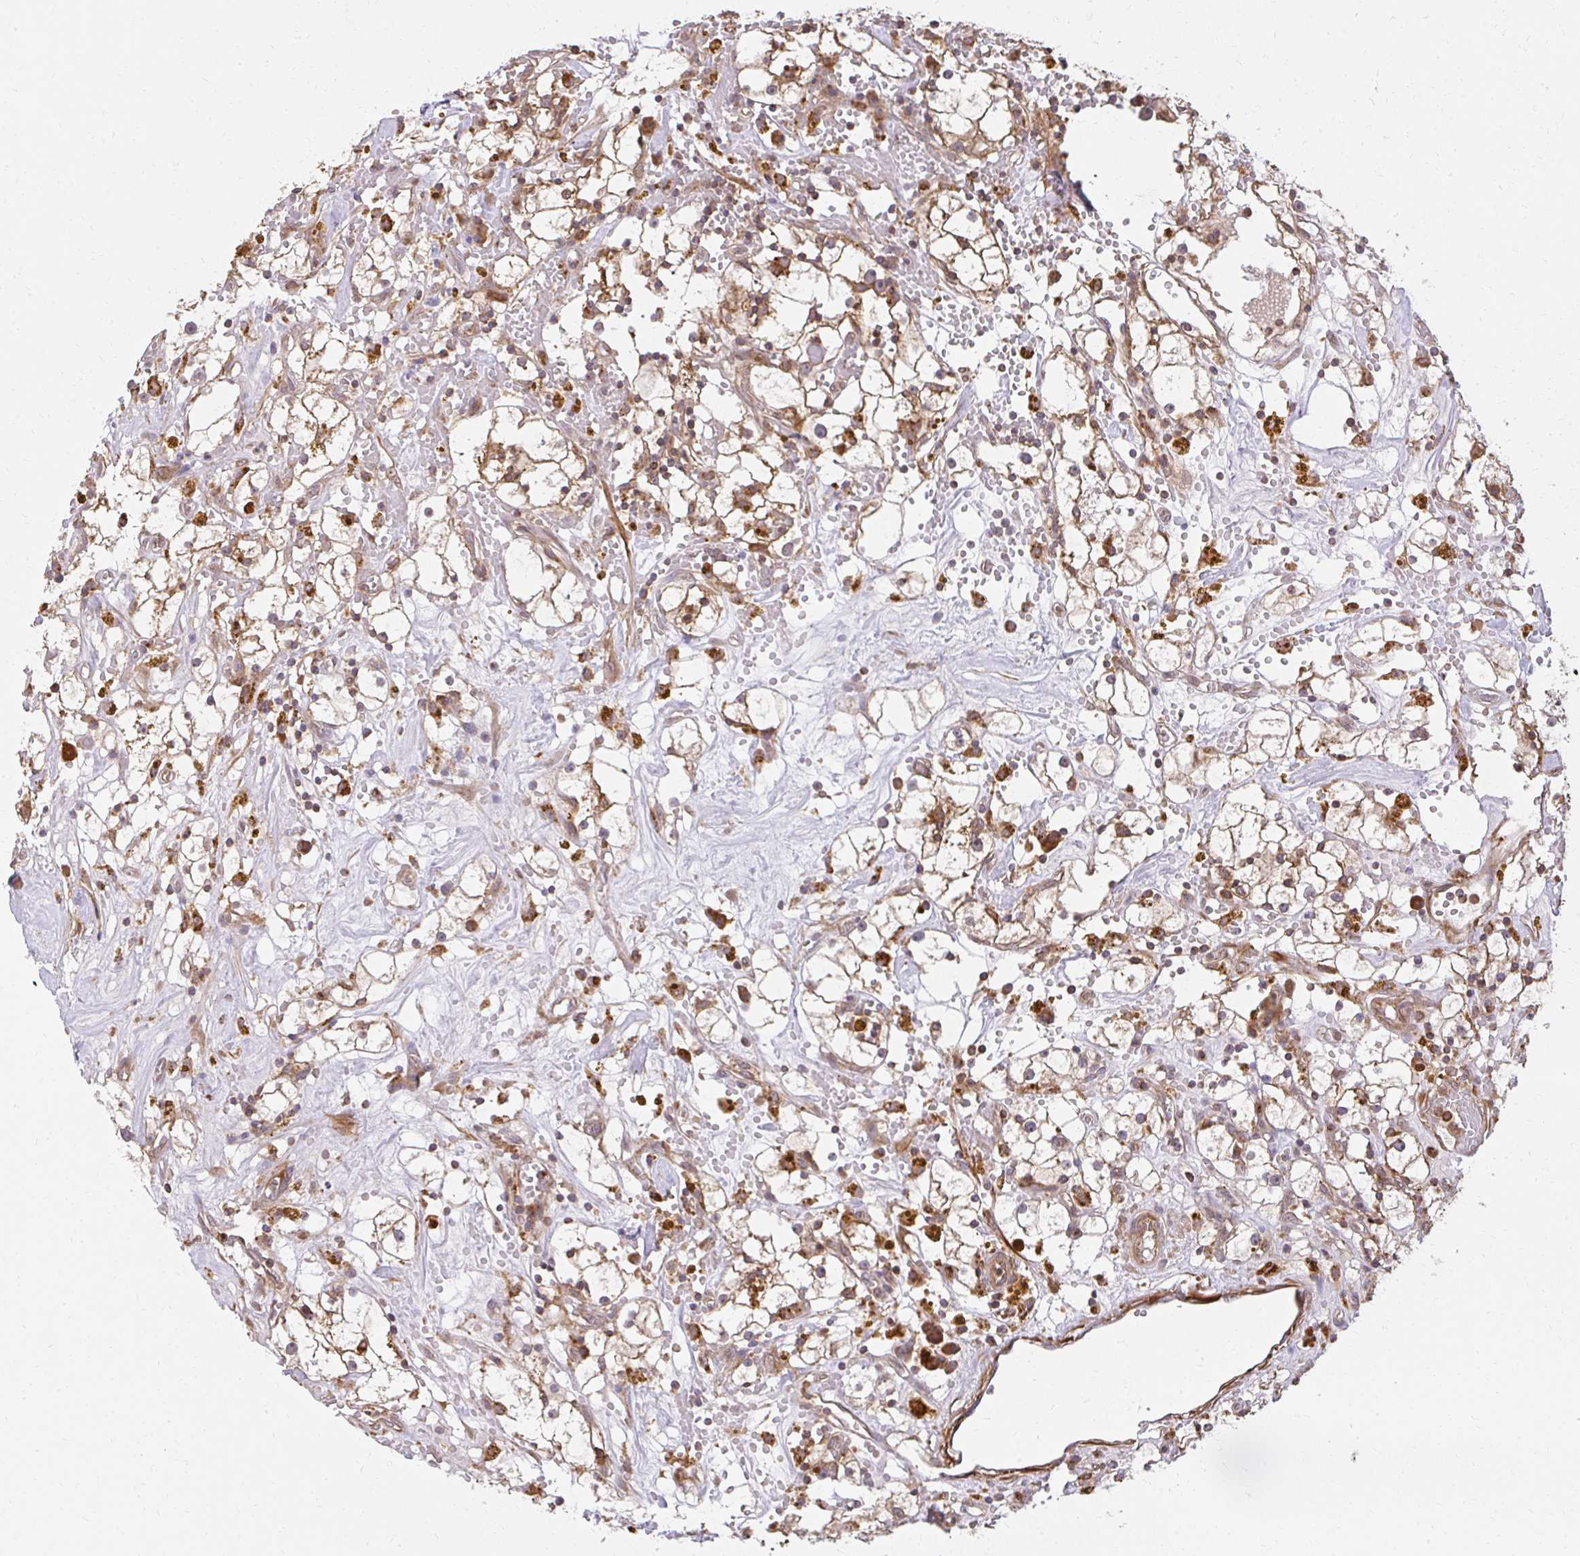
{"staining": {"intensity": "moderate", "quantity": ">75%", "location": "cytoplasmic/membranous"}, "tissue": "renal cancer", "cell_type": "Tumor cells", "image_type": "cancer", "snomed": [{"axis": "morphology", "description": "Adenocarcinoma, NOS"}, {"axis": "topography", "description": "Kidney"}], "caption": "Immunohistochemistry photomicrograph of renal cancer stained for a protein (brown), which demonstrates medium levels of moderate cytoplasmic/membranous staining in approximately >75% of tumor cells.", "gene": "GNS", "patient": {"sex": "male", "age": 56}}